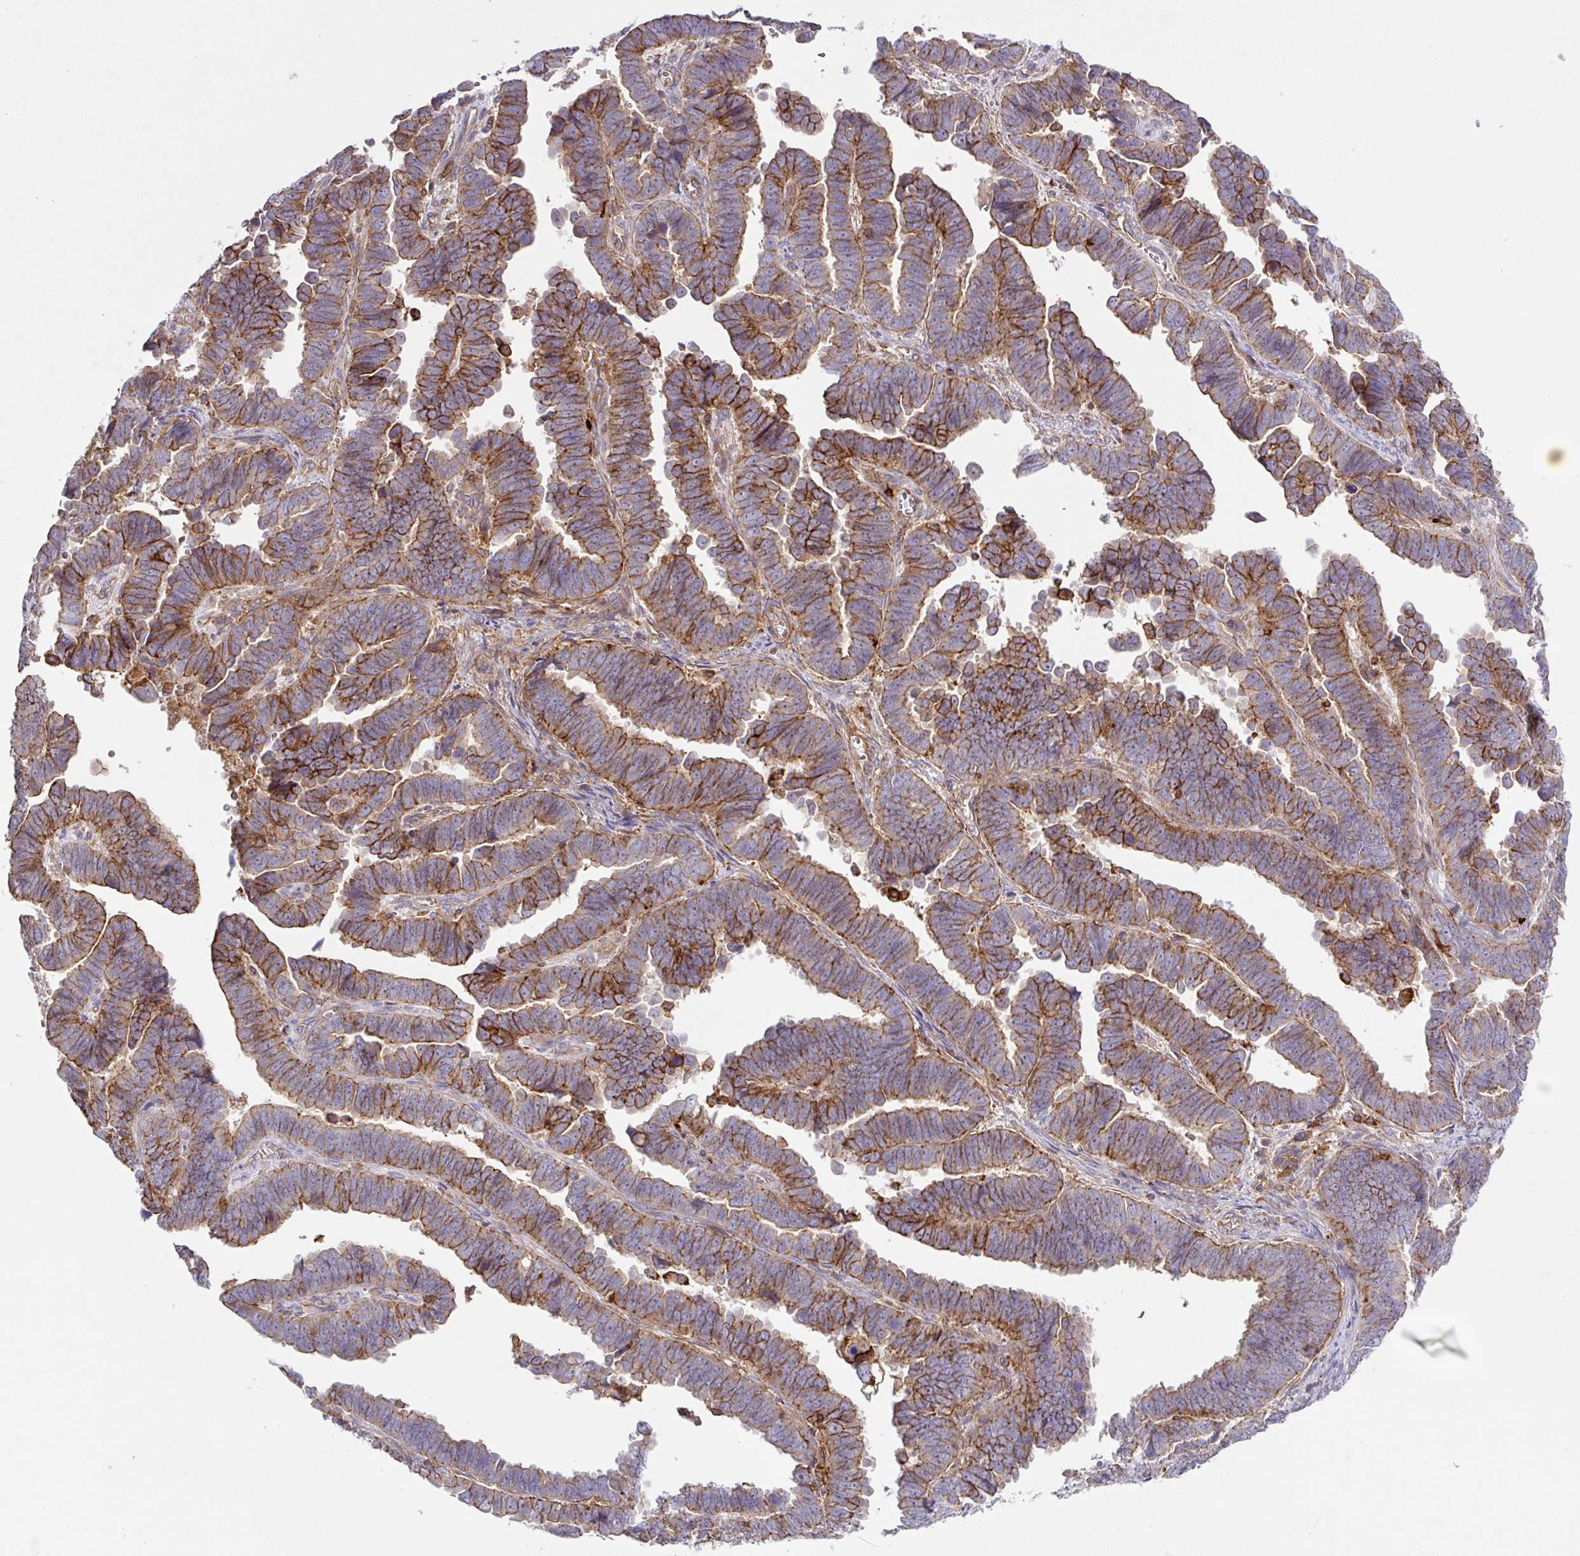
{"staining": {"intensity": "moderate", "quantity": ">75%", "location": "cytoplasmic/membranous"}, "tissue": "endometrial cancer", "cell_type": "Tumor cells", "image_type": "cancer", "snomed": [{"axis": "morphology", "description": "Adenocarcinoma, NOS"}, {"axis": "topography", "description": "Endometrium"}], "caption": "Immunohistochemical staining of human endometrial adenocarcinoma exhibits medium levels of moderate cytoplasmic/membranous staining in approximately >75% of tumor cells.", "gene": "RIC1", "patient": {"sex": "female", "age": 75}}